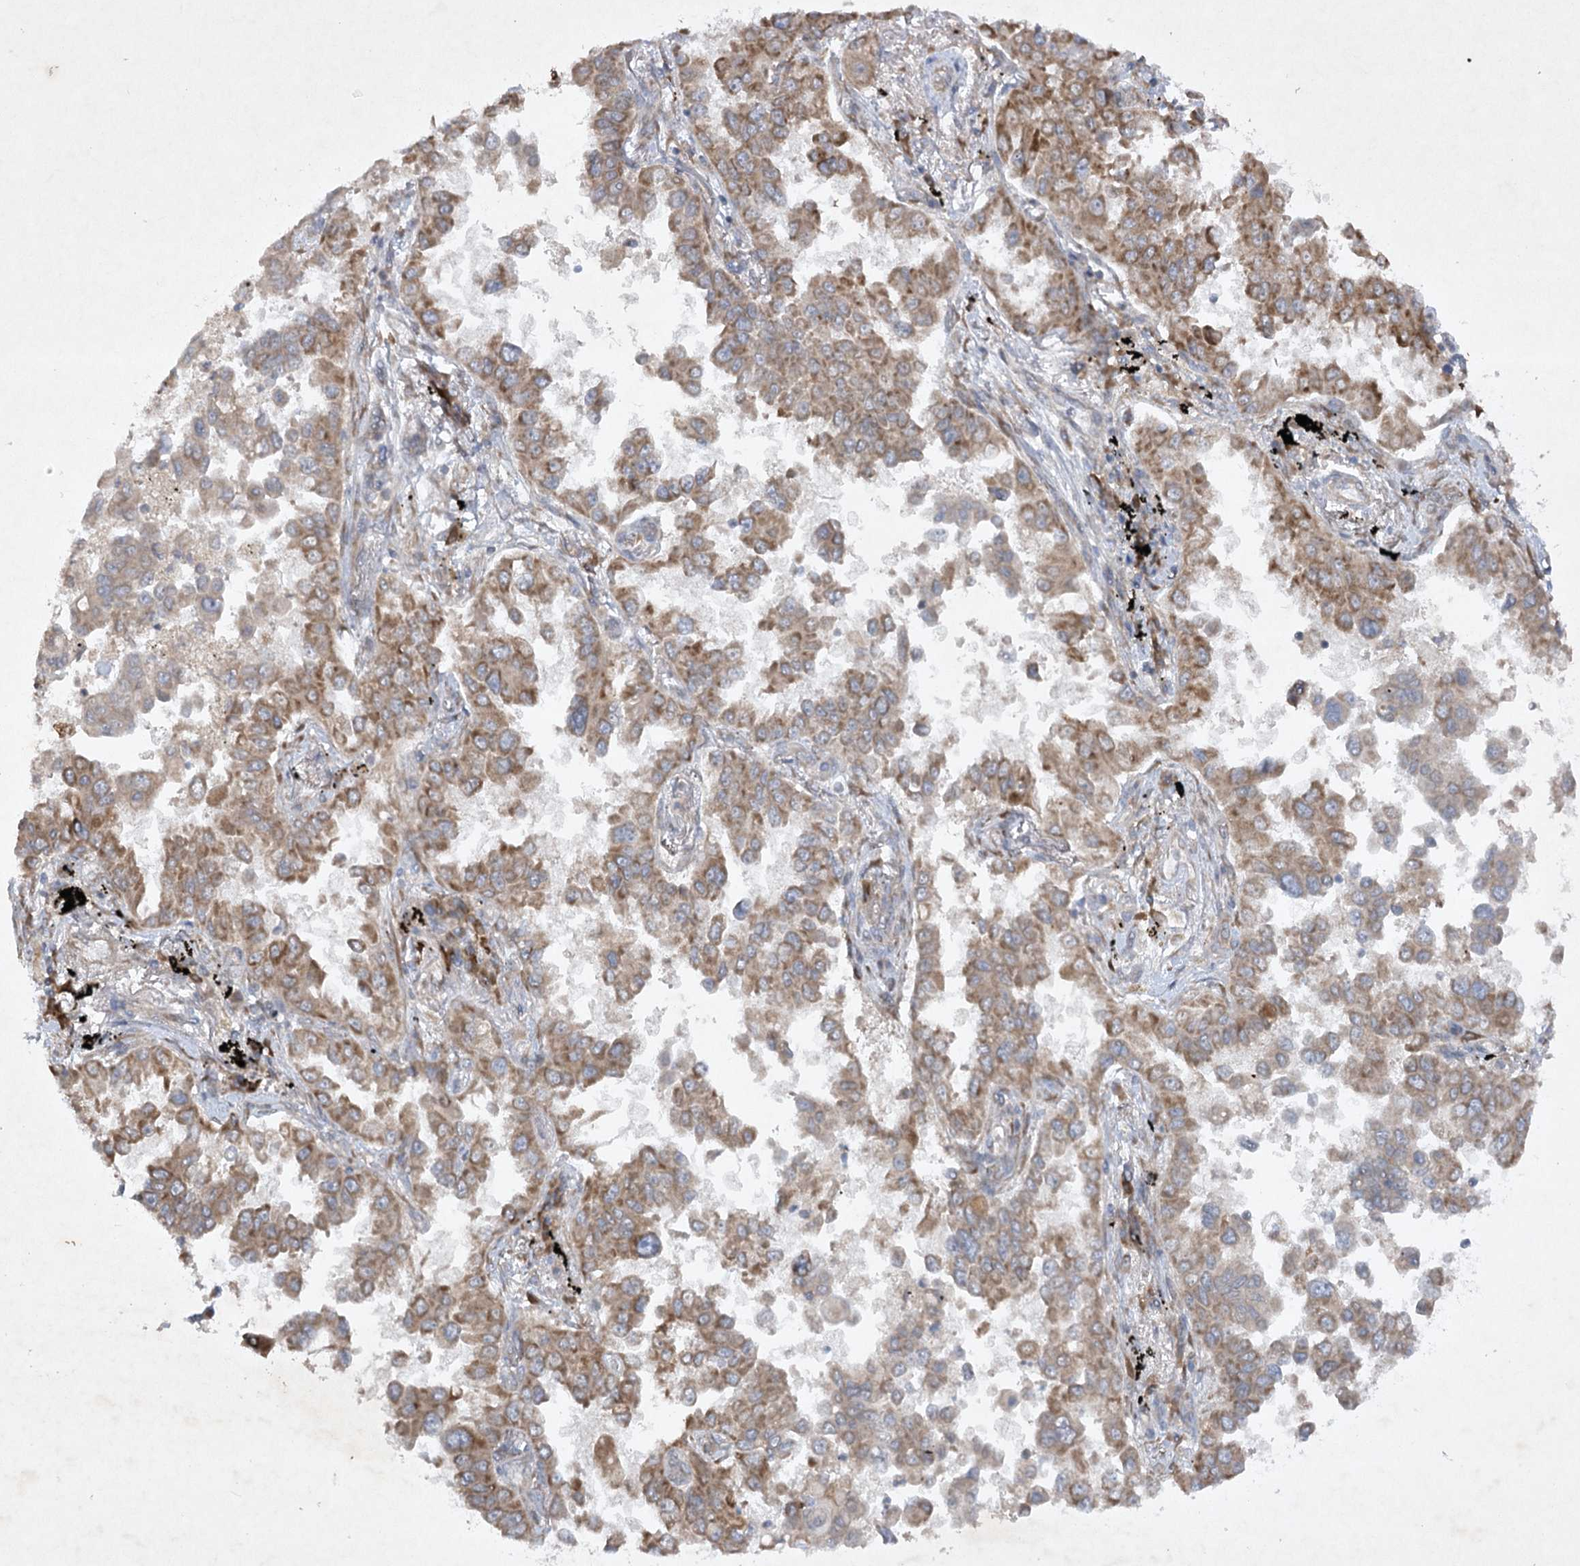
{"staining": {"intensity": "moderate", "quantity": ">75%", "location": "cytoplasmic/membranous"}, "tissue": "lung cancer", "cell_type": "Tumor cells", "image_type": "cancer", "snomed": [{"axis": "morphology", "description": "Adenocarcinoma, NOS"}, {"axis": "topography", "description": "Lung"}], "caption": "Immunohistochemistry staining of lung adenocarcinoma, which exhibits medium levels of moderate cytoplasmic/membranous staining in approximately >75% of tumor cells indicating moderate cytoplasmic/membranous protein staining. The staining was performed using DAB (3,3'-diaminobenzidine) (brown) for protein detection and nuclei were counterstained in hematoxylin (blue).", "gene": "TRAF3IP1", "patient": {"sex": "female", "age": 67}}